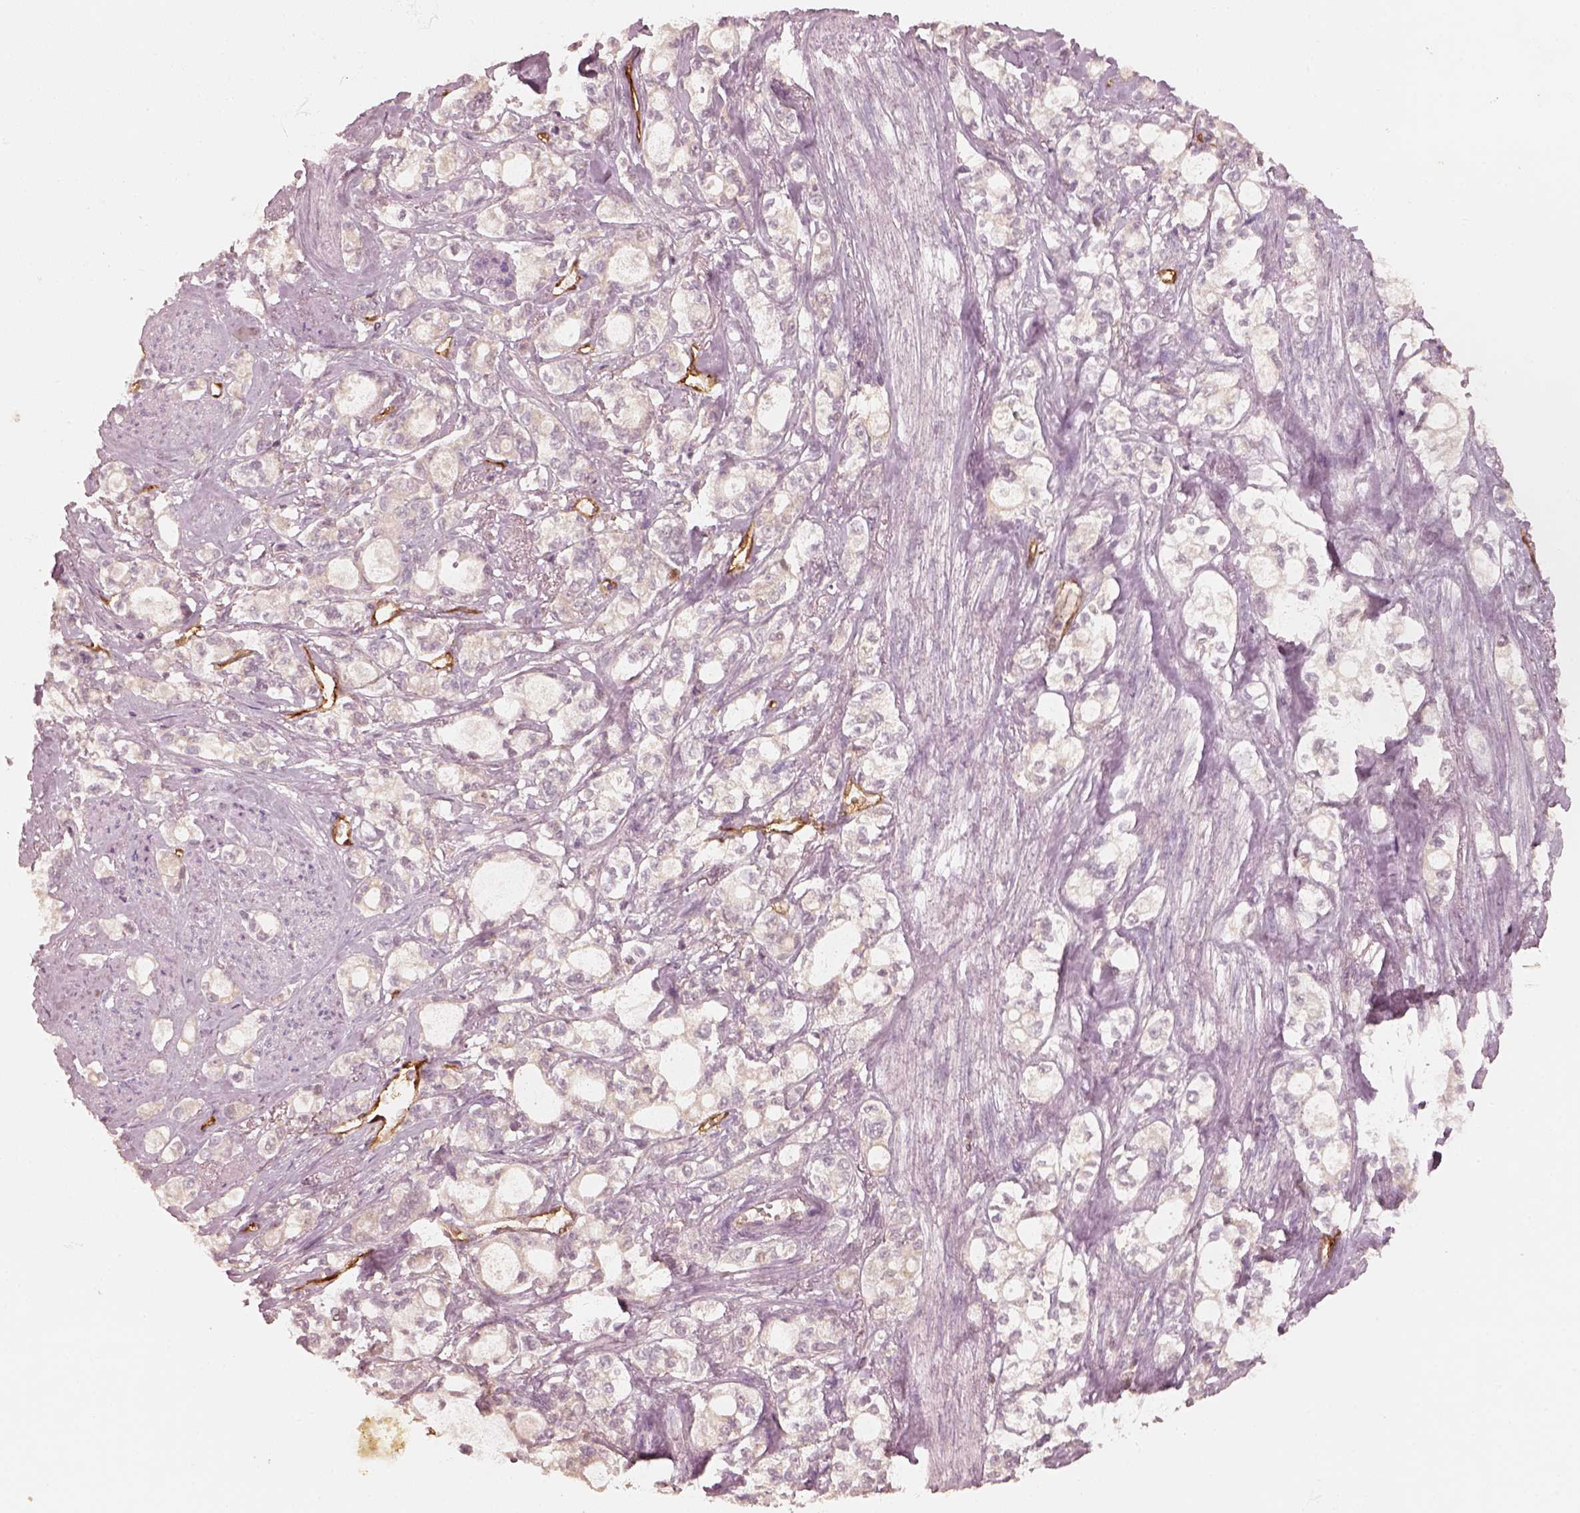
{"staining": {"intensity": "negative", "quantity": "none", "location": "none"}, "tissue": "stomach cancer", "cell_type": "Tumor cells", "image_type": "cancer", "snomed": [{"axis": "morphology", "description": "Adenocarcinoma, NOS"}, {"axis": "topography", "description": "Stomach"}], "caption": "DAB immunohistochemical staining of human stomach cancer displays no significant staining in tumor cells. (DAB (3,3'-diaminobenzidine) immunohistochemistry visualized using brightfield microscopy, high magnification).", "gene": "FSCN1", "patient": {"sex": "male", "age": 63}}